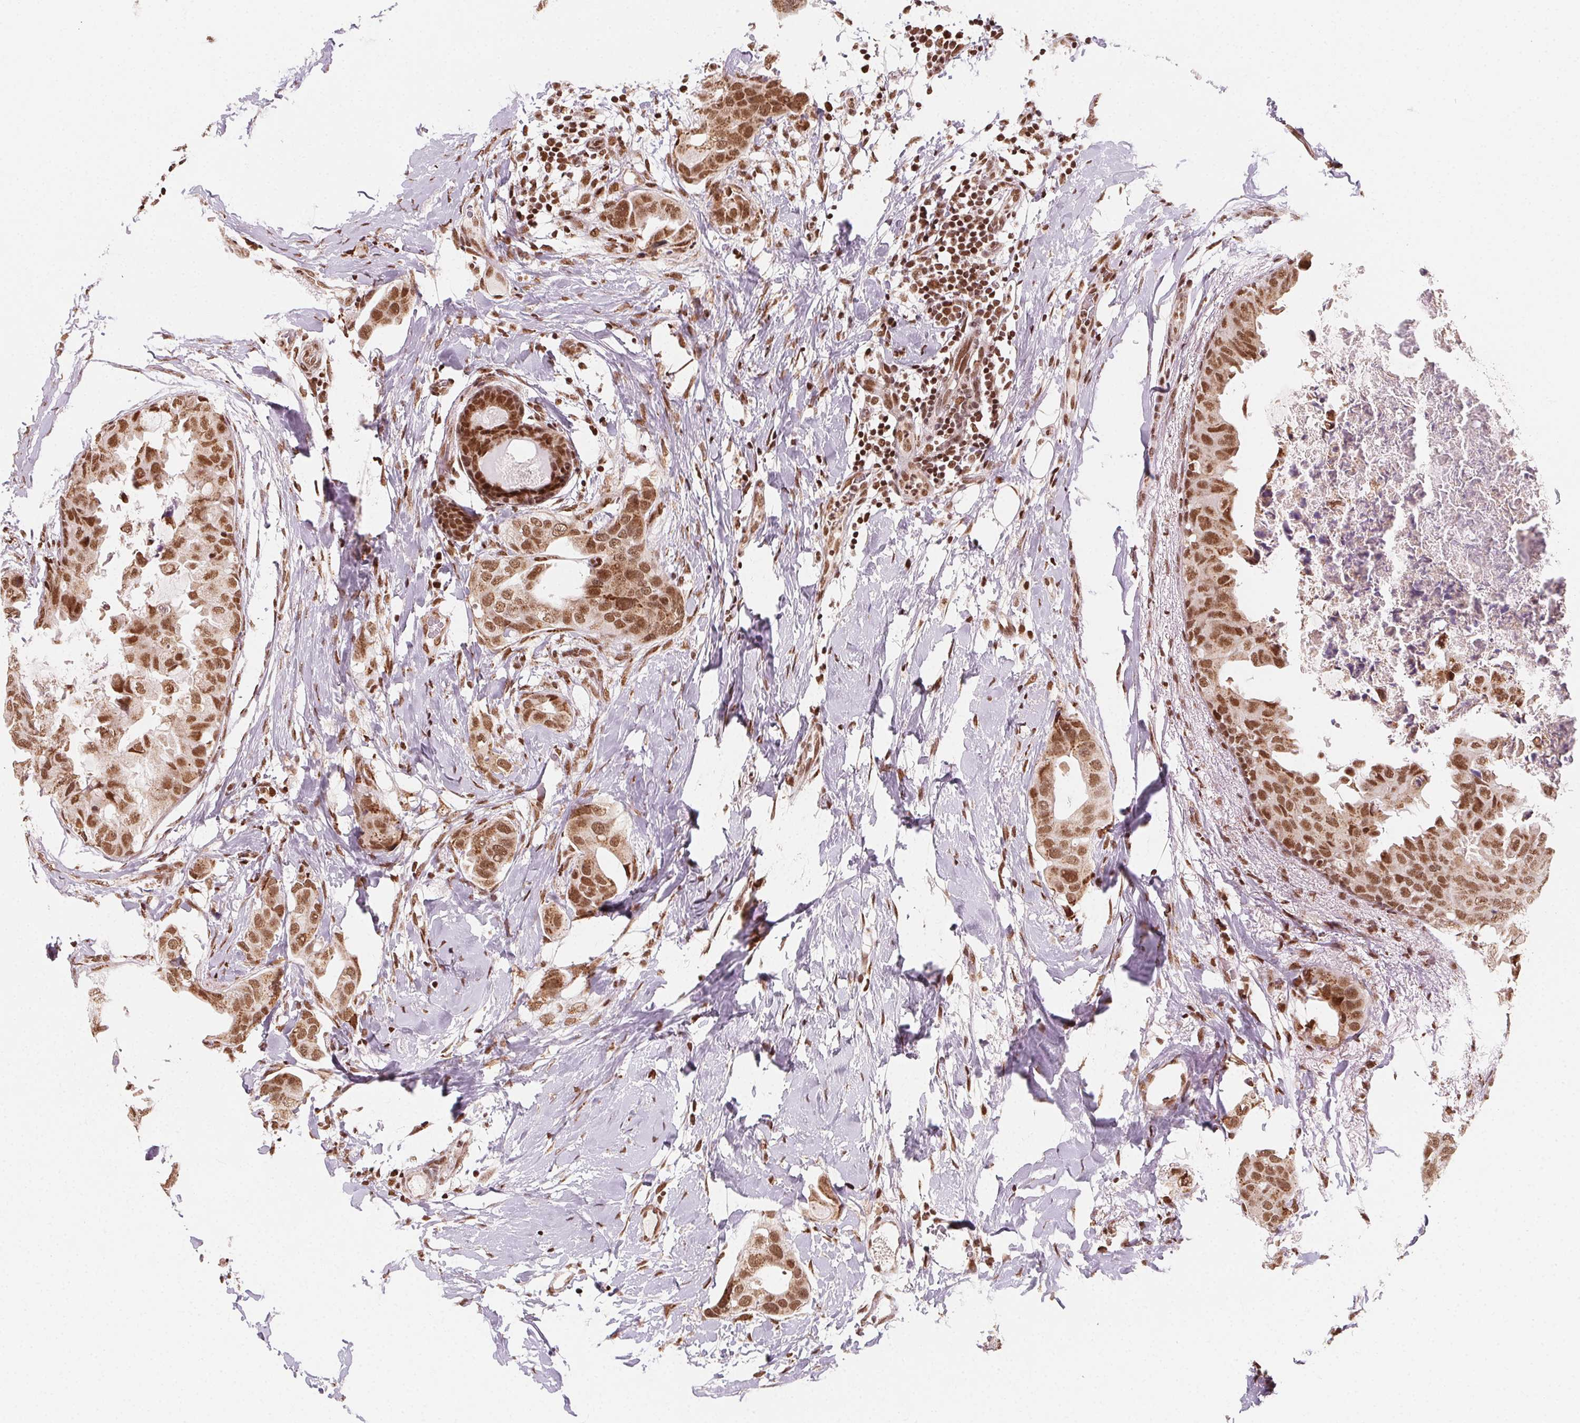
{"staining": {"intensity": "moderate", "quantity": ">75%", "location": "nuclear"}, "tissue": "breast cancer", "cell_type": "Tumor cells", "image_type": "cancer", "snomed": [{"axis": "morphology", "description": "Normal tissue, NOS"}, {"axis": "morphology", "description": "Duct carcinoma"}, {"axis": "topography", "description": "Breast"}], "caption": "Breast intraductal carcinoma stained with DAB (3,3'-diaminobenzidine) immunohistochemistry (IHC) reveals medium levels of moderate nuclear expression in approximately >75% of tumor cells. The protein is stained brown, and the nuclei are stained in blue (DAB IHC with brightfield microscopy, high magnification).", "gene": "TOPORS", "patient": {"sex": "female", "age": 40}}